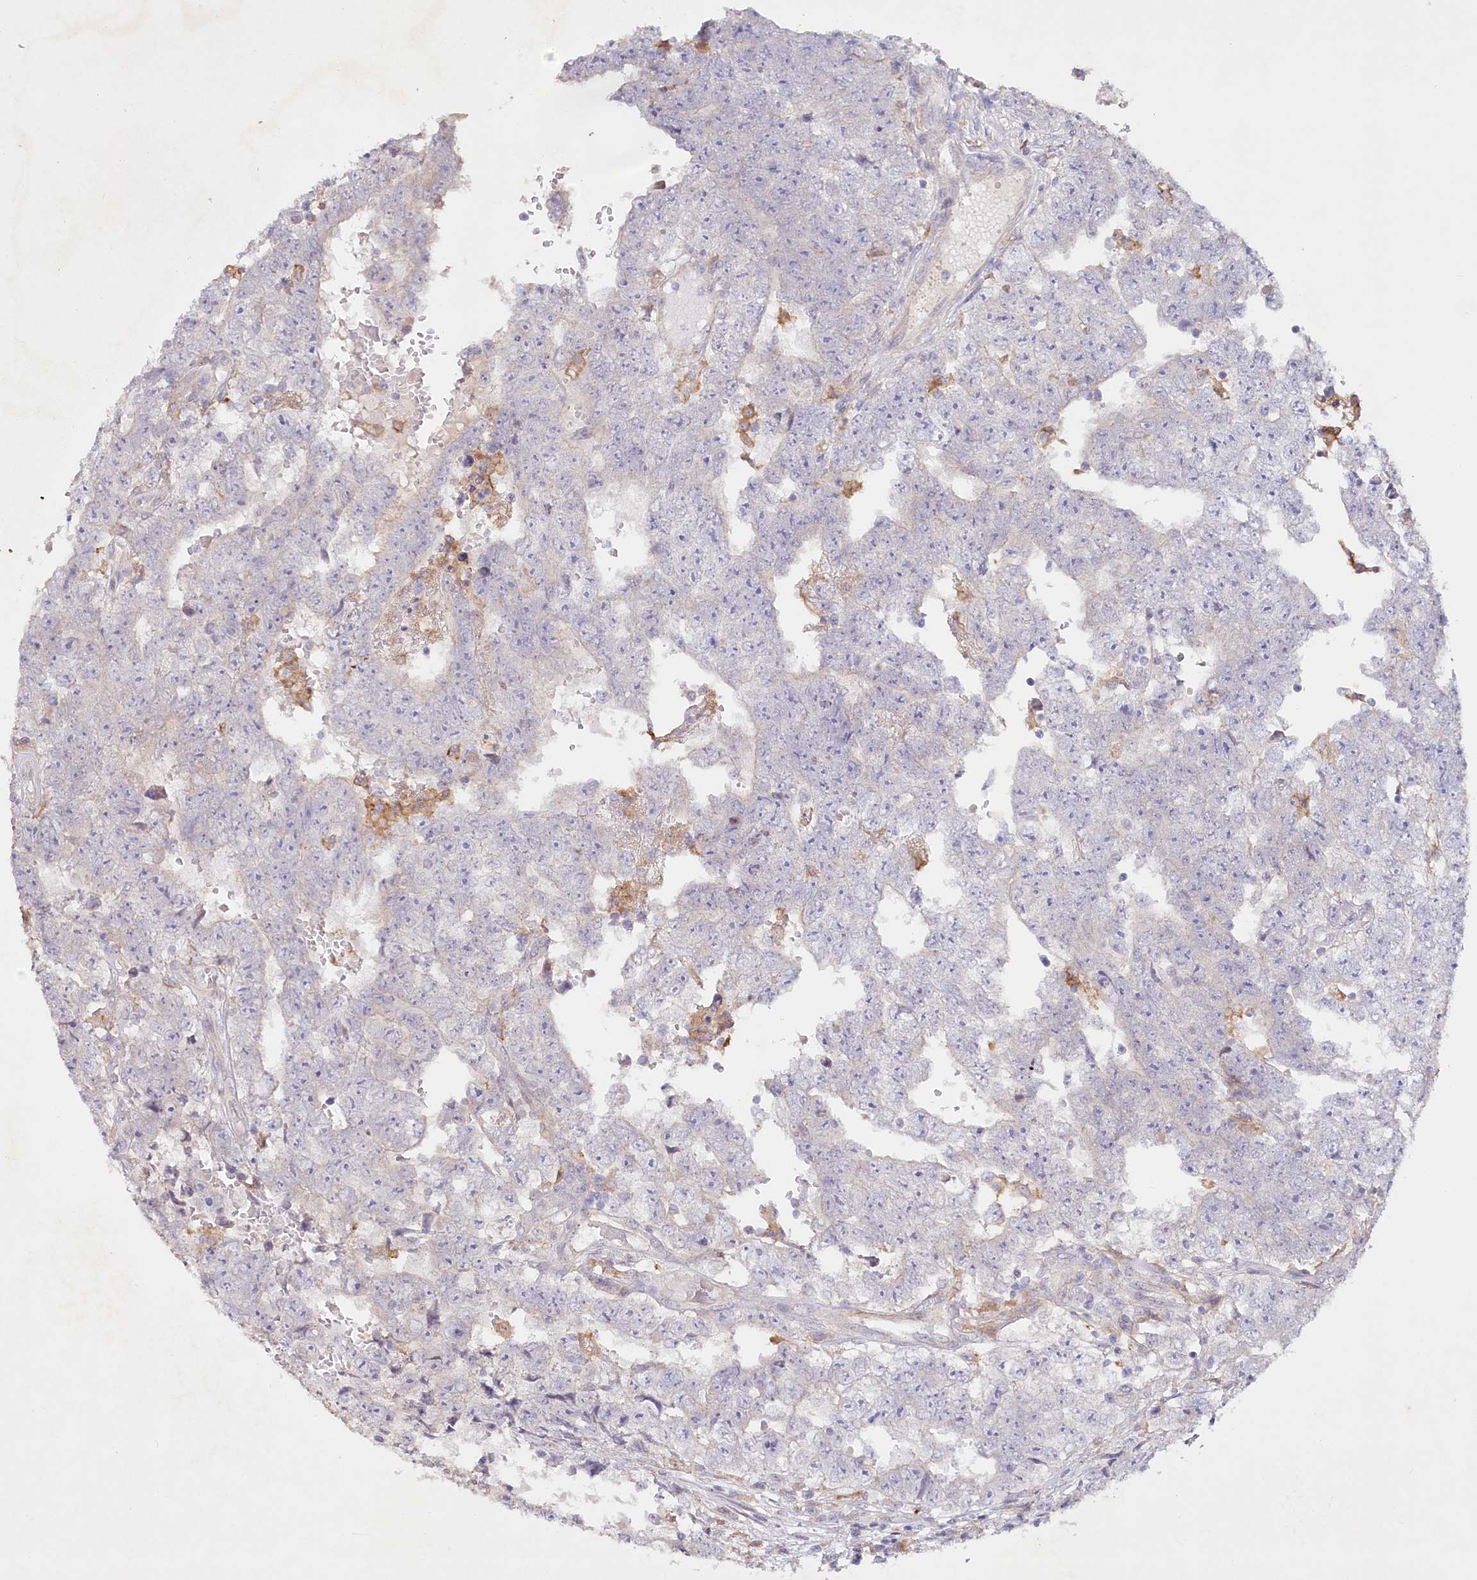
{"staining": {"intensity": "negative", "quantity": "none", "location": "none"}, "tissue": "testis cancer", "cell_type": "Tumor cells", "image_type": "cancer", "snomed": [{"axis": "morphology", "description": "Carcinoma, Embryonal, NOS"}, {"axis": "topography", "description": "Testis"}], "caption": "Immunohistochemistry histopathology image of human testis embryonal carcinoma stained for a protein (brown), which exhibits no expression in tumor cells.", "gene": "ALDH3B1", "patient": {"sex": "male", "age": 25}}